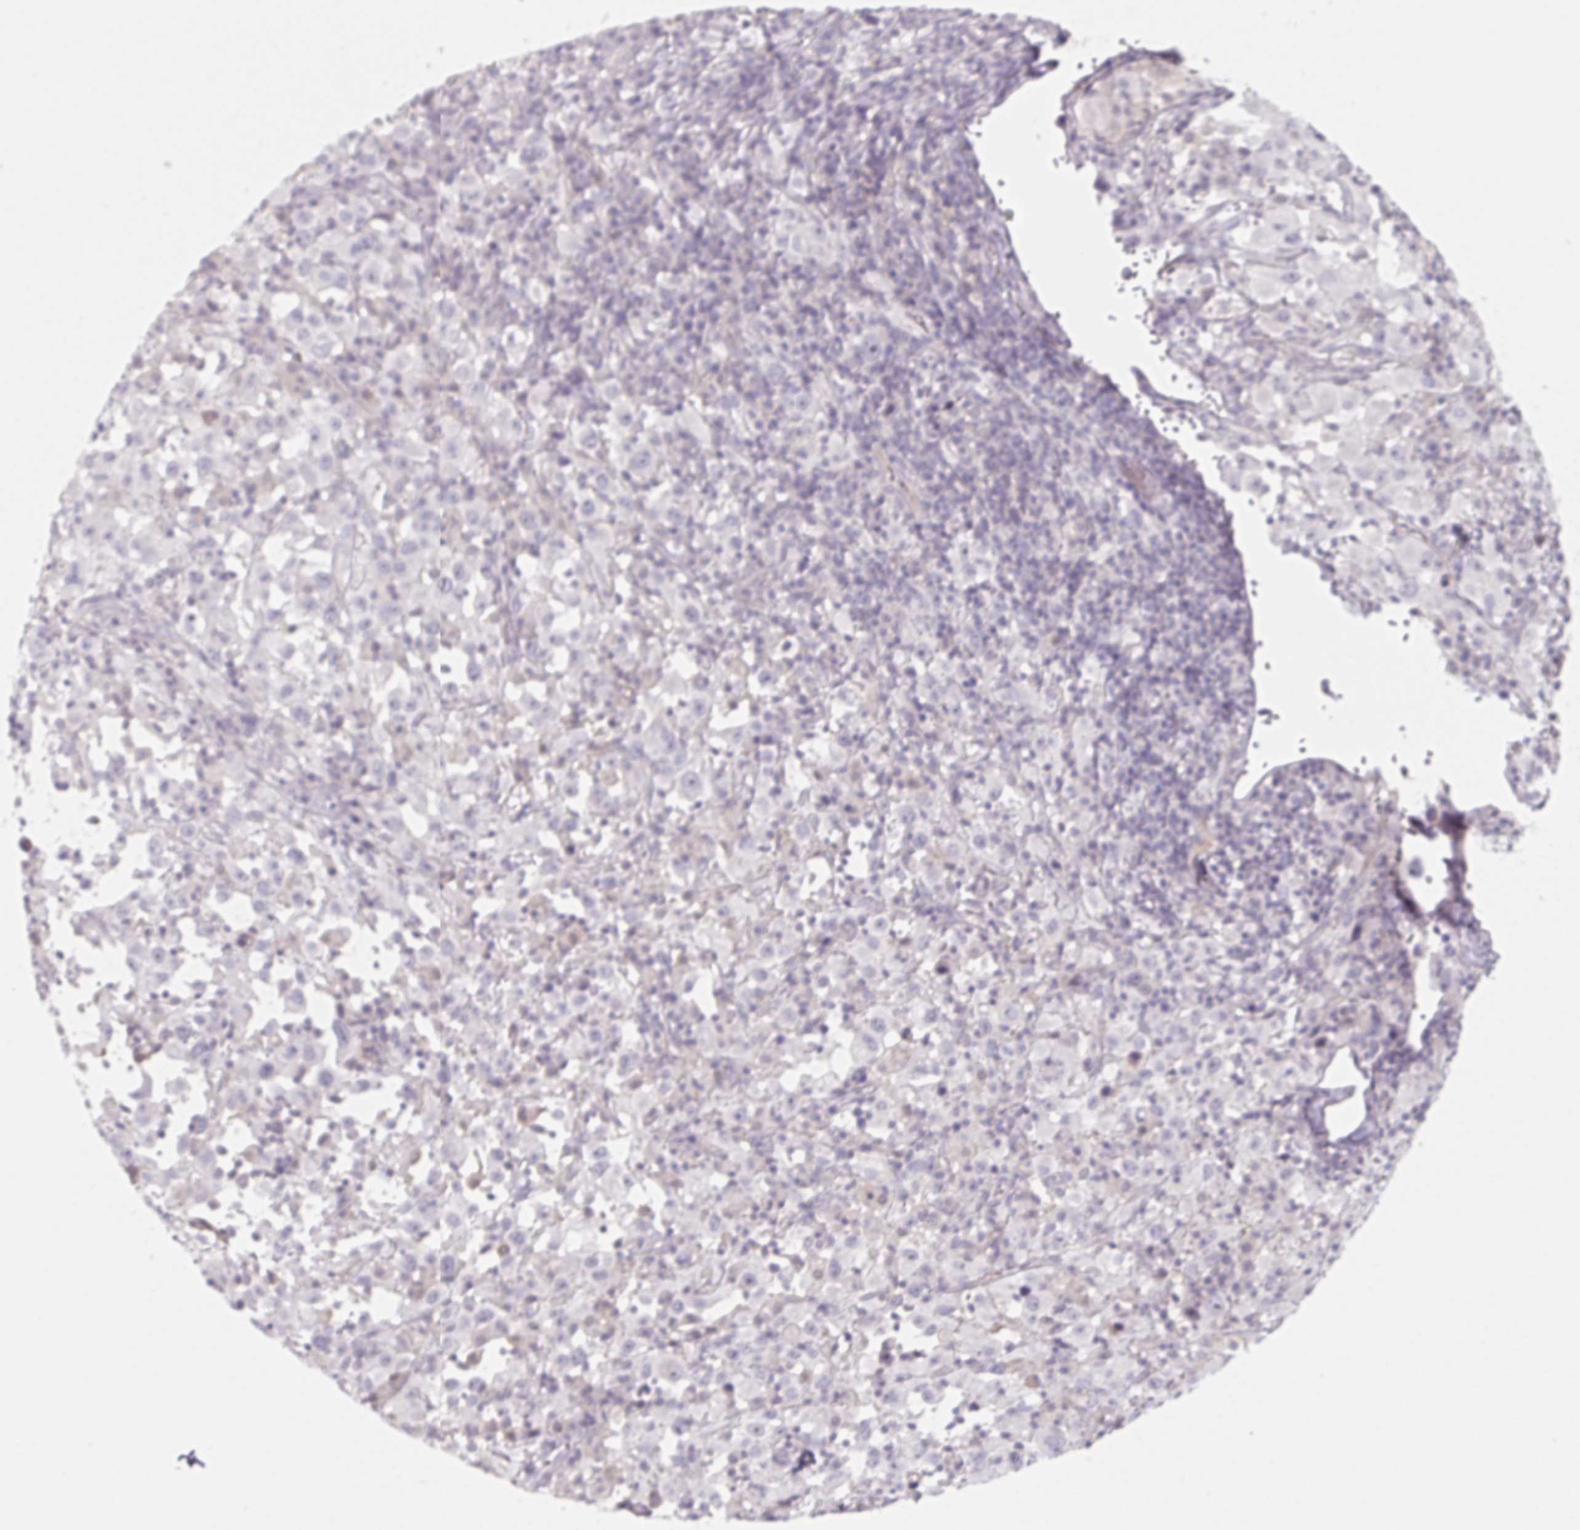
{"staining": {"intensity": "negative", "quantity": "none", "location": "none"}, "tissue": "melanoma", "cell_type": "Tumor cells", "image_type": "cancer", "snomed": [{"axis": "morphology", "description": "Malignant melanoma, Metastatic site"}, {"axis": "topography", "description": "Soft tissue"}], "caption": "Immunohistochemical staining of human malignant melanoma (metastatic site) displays no significant expression in tumor cells.", "gene": "LRRC23", "patient": {"sex": "male", "age": 50}}